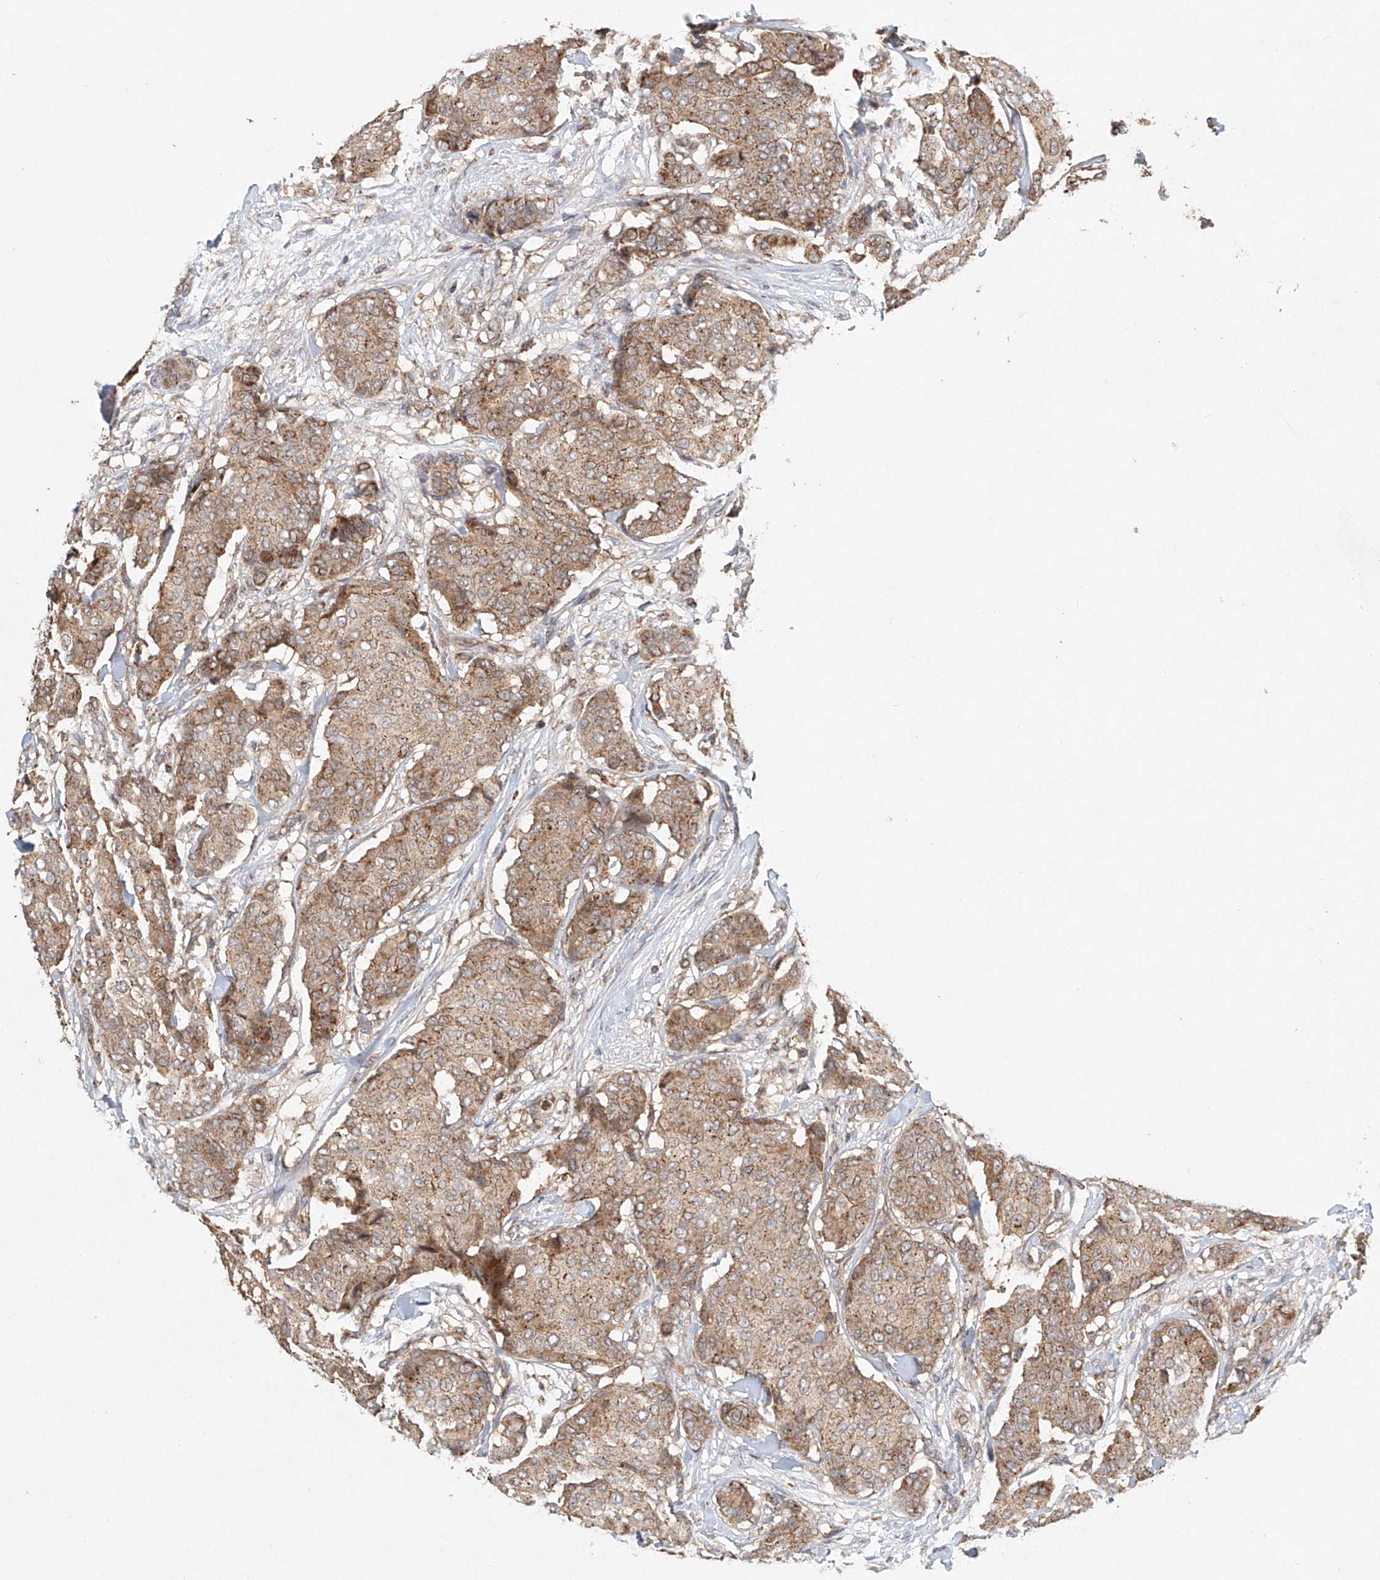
{"staining": {"intensity": "weak", "quantity": ">75%", "location": "cytoplasmic/membranous"}, "tissue": "breast cancer", "cell_type": "Tumor cells", "image_type": "cancer", "snomed": [{"axis": "morphology", "description": "Duct carcinoma"}, {"axis": "topography", "description": "Breast"}], "caption": "Breast cancer (infiltrating ductal carcinoma) stained with DAB (3,3'-diaminobenzidine) IHC shows low levels of weak cytoplasmic/membranous expression in about >75% of tumor cells.", "gene": "DCAF11", "patient": {"sex": "female", "age": 75}}